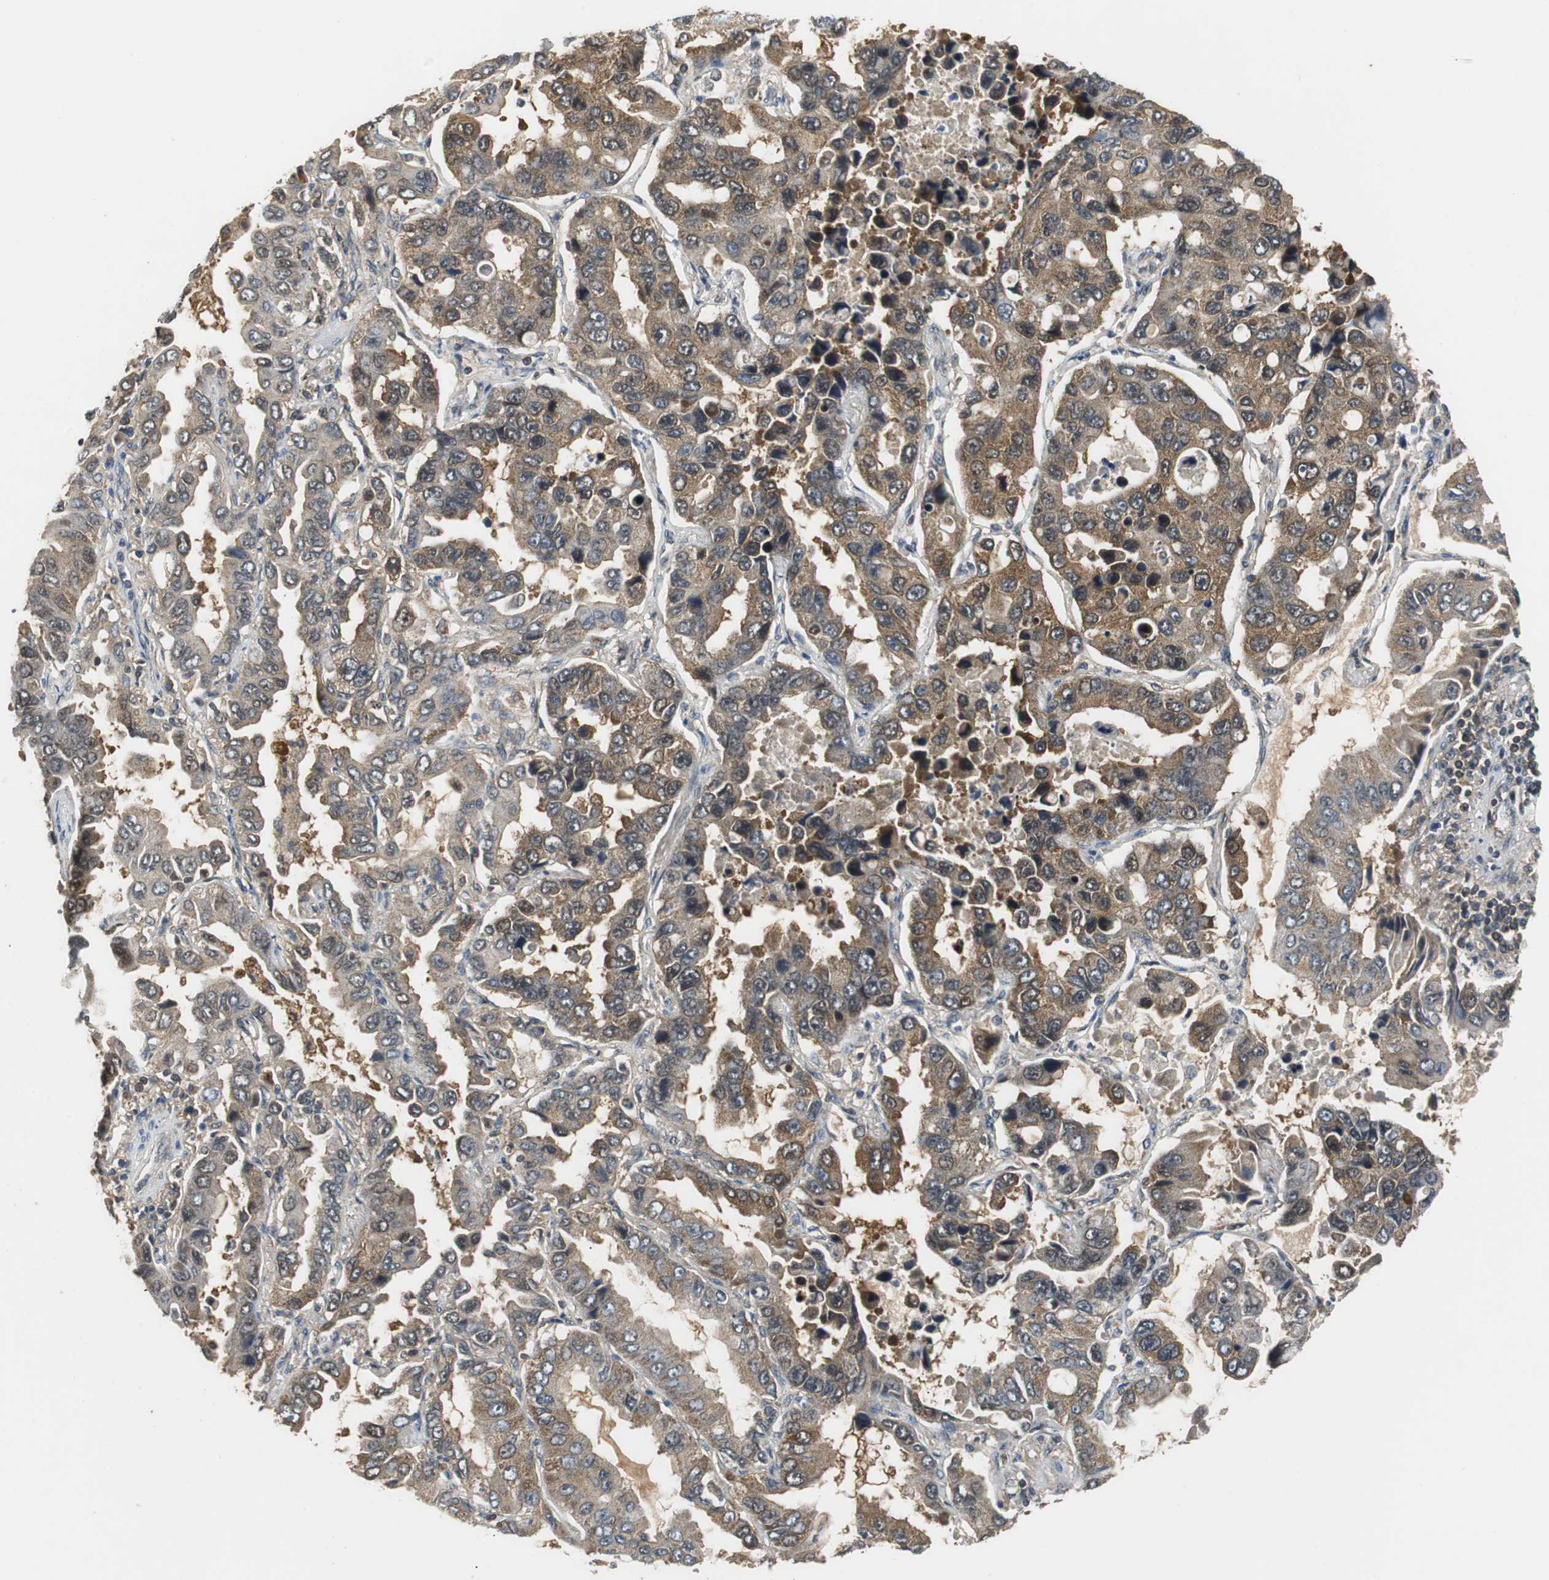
{"staining": {"intensity": "moderate", "quantity": ">75%", "location": "cytoplasmic/membranous"}, "tissue": "lung cancer", "cell_type": "Tumor cells", "image_type": "cancer", "snomed": [{"axis": "morphology", "description": "Adenocarcinoma, NOS"}, {"axis": "topography", "description": "Lung"}], "caption": "A brown stain shows moderate cytoplasmic/membranous expression of a protein in lung cancer tumor cells.", "gene": "VBP1", "patient": {"sex": "male", "age": 64}}